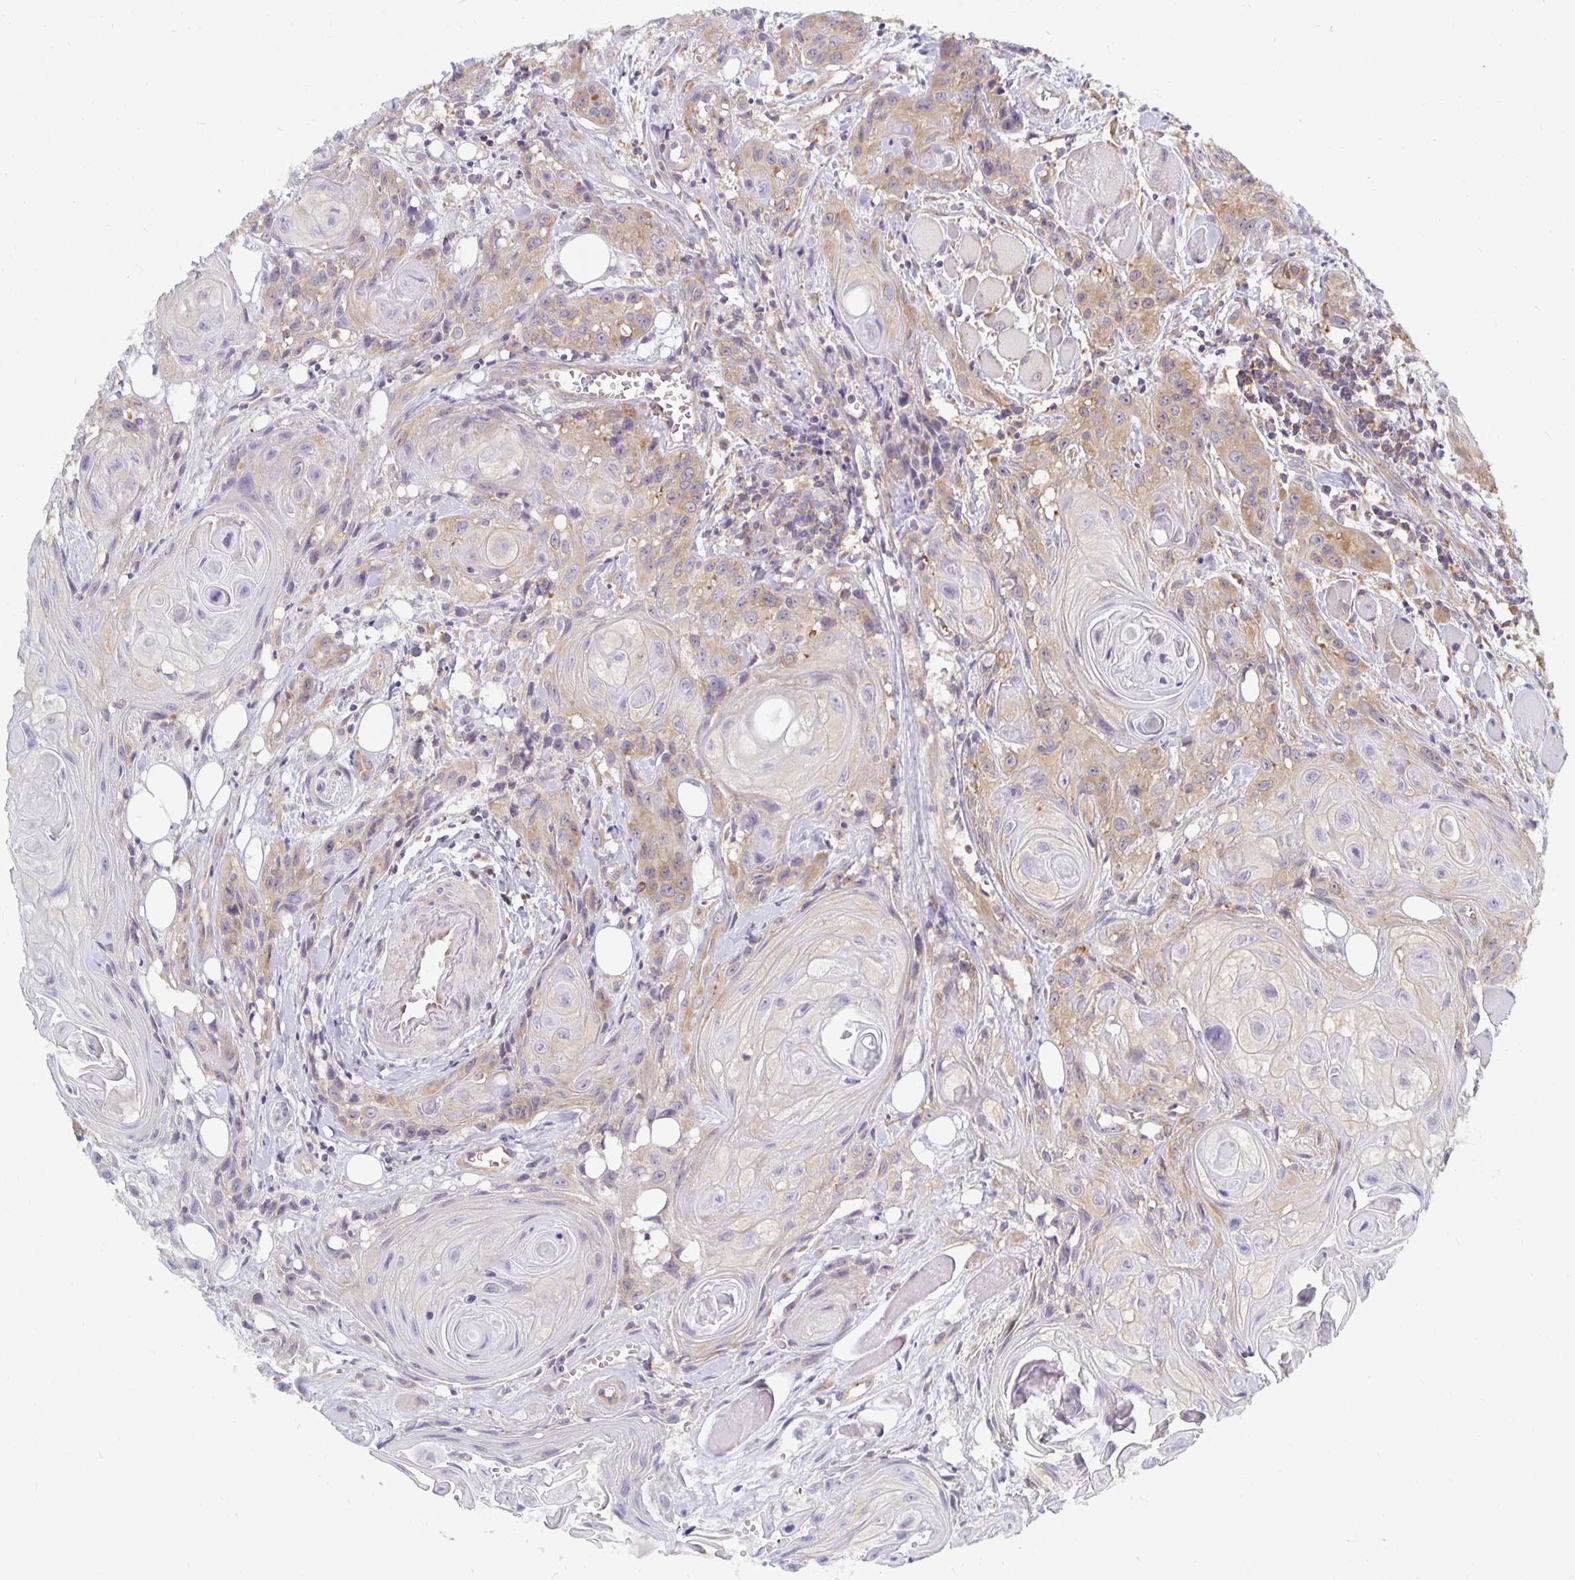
{"staining": {"intensity": "moderate", "quantity": "25%-75%", "location": "cytoplasmic/membranous"}, "tissue": "head and neck cancer", "cell_type": "Tumor cells", "image_type": "cancer", "snomed": [{"axis": "morphology", "description": "Squamous cell carcinoma, NOS"}, {"axis": "topography", "description": "Oral tissue"}, {"axis": "topography", "description": "Head-Neck"}], "caption": "Approximately 25%-75% of tumor cells in head and neck cancer show moderate cytoplasmic/membranous protein positivity as visualized by brown immunohistochemical staining.", "gene": "PDAP1", "patient": {"sex": "male", "age": 58}}